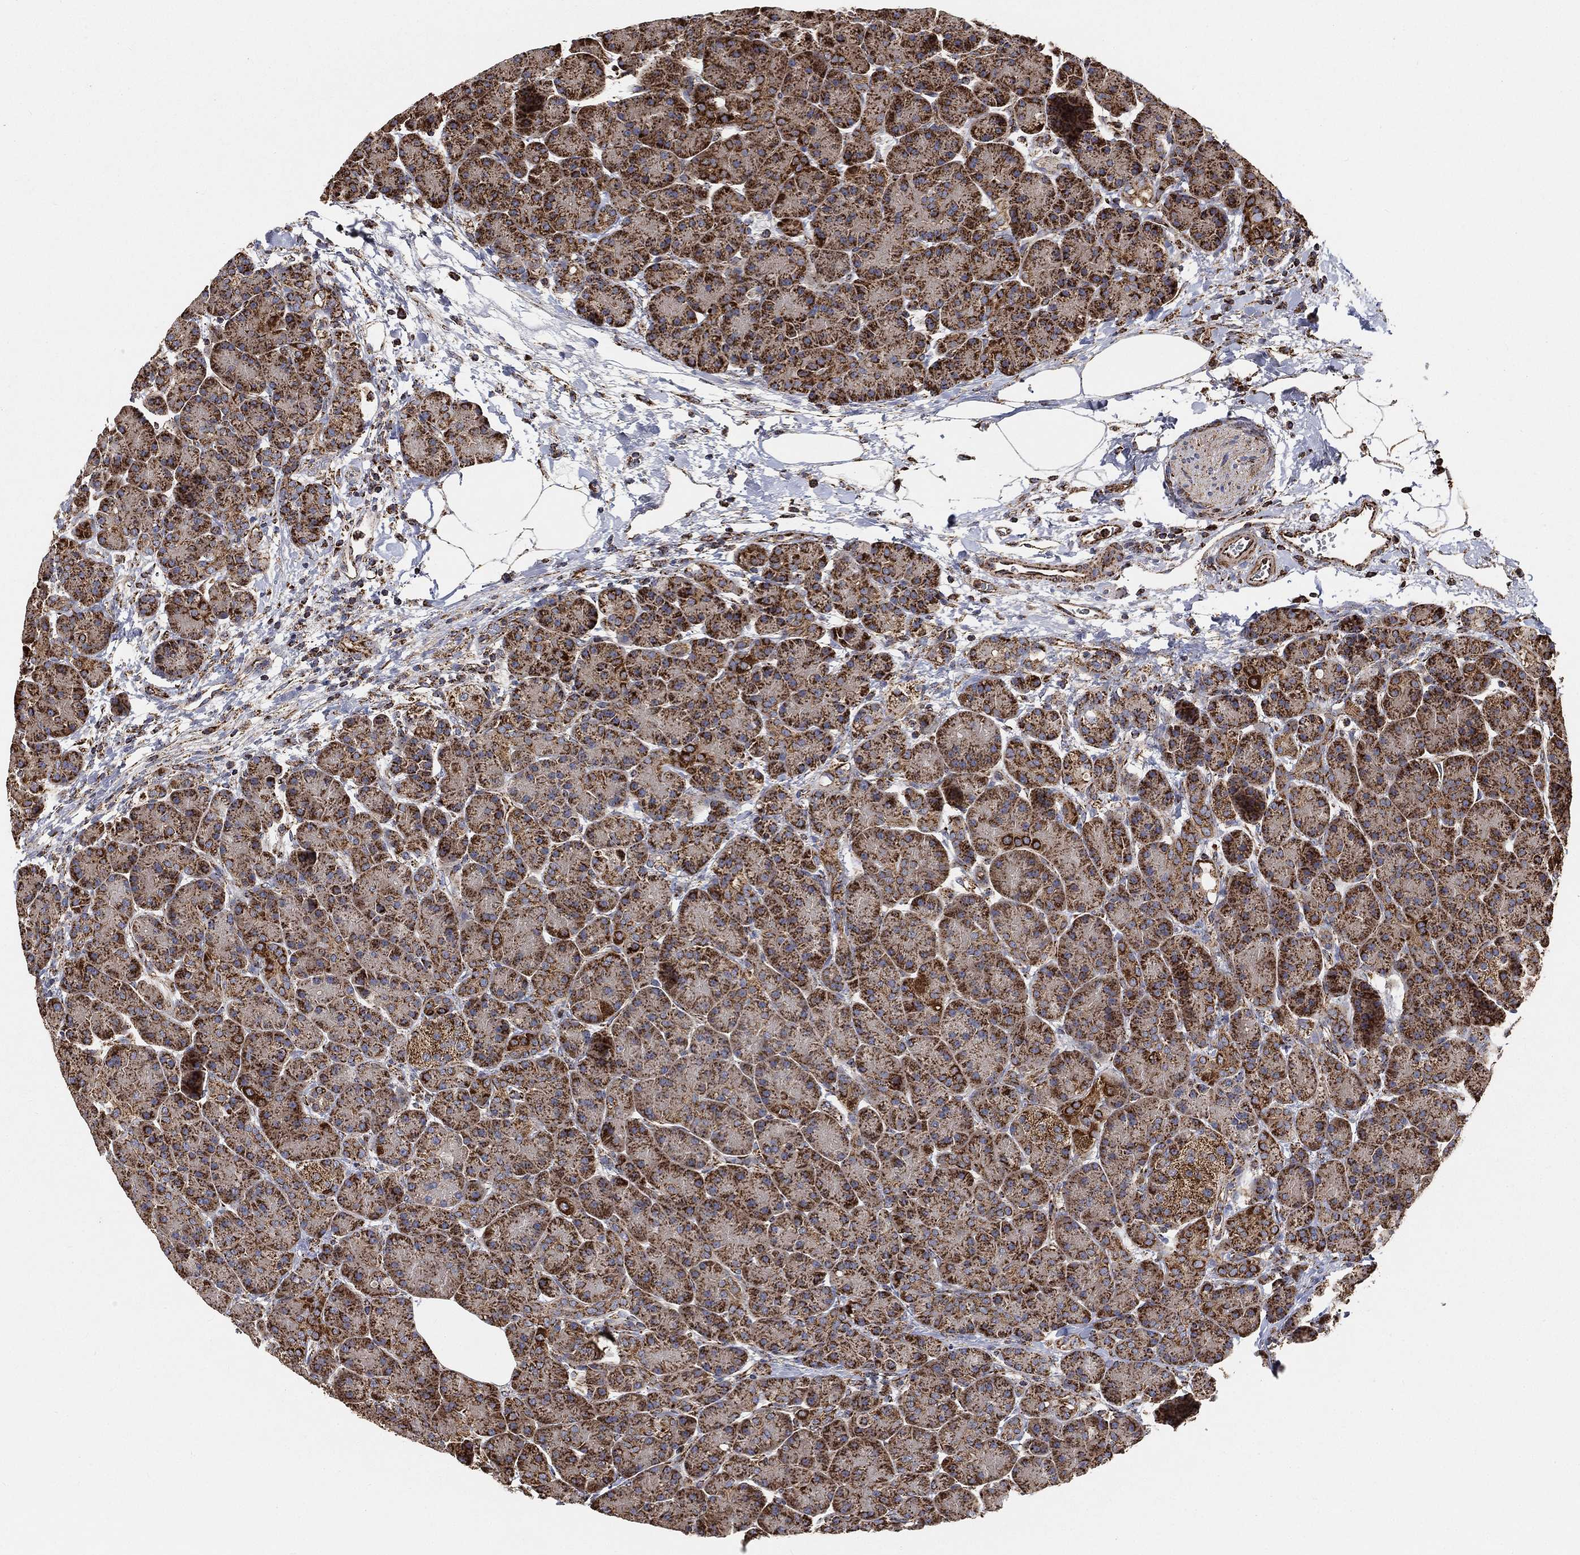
{"staining": {"intensity": "strong", "quantity": ">75%", "location": "cytoplasmic/membranous"}, "tissue": "pancreas", "cell_type": "Exocrine glandular cells", "image_type": "normal", "snomed": [{"axis": "morphology", "description": "Normal tissue, NOS"}, {"axis": "topography", "description": "Pancreas"}], "caption": "Protein expression by immunohistochemistry (IHC) reveals strong cytoplasmic/membranous staining in about >75% of exocrine glandular cells in benign pancreas. The staining is performed using DAB (3,3'-diaminobenzidine) brown chromogen to label protein expression. The nuclei are counter-stained blue using hematoxylin.", "gene": "SLC38A7", "patient": {"sex": "female", "age": 63}}